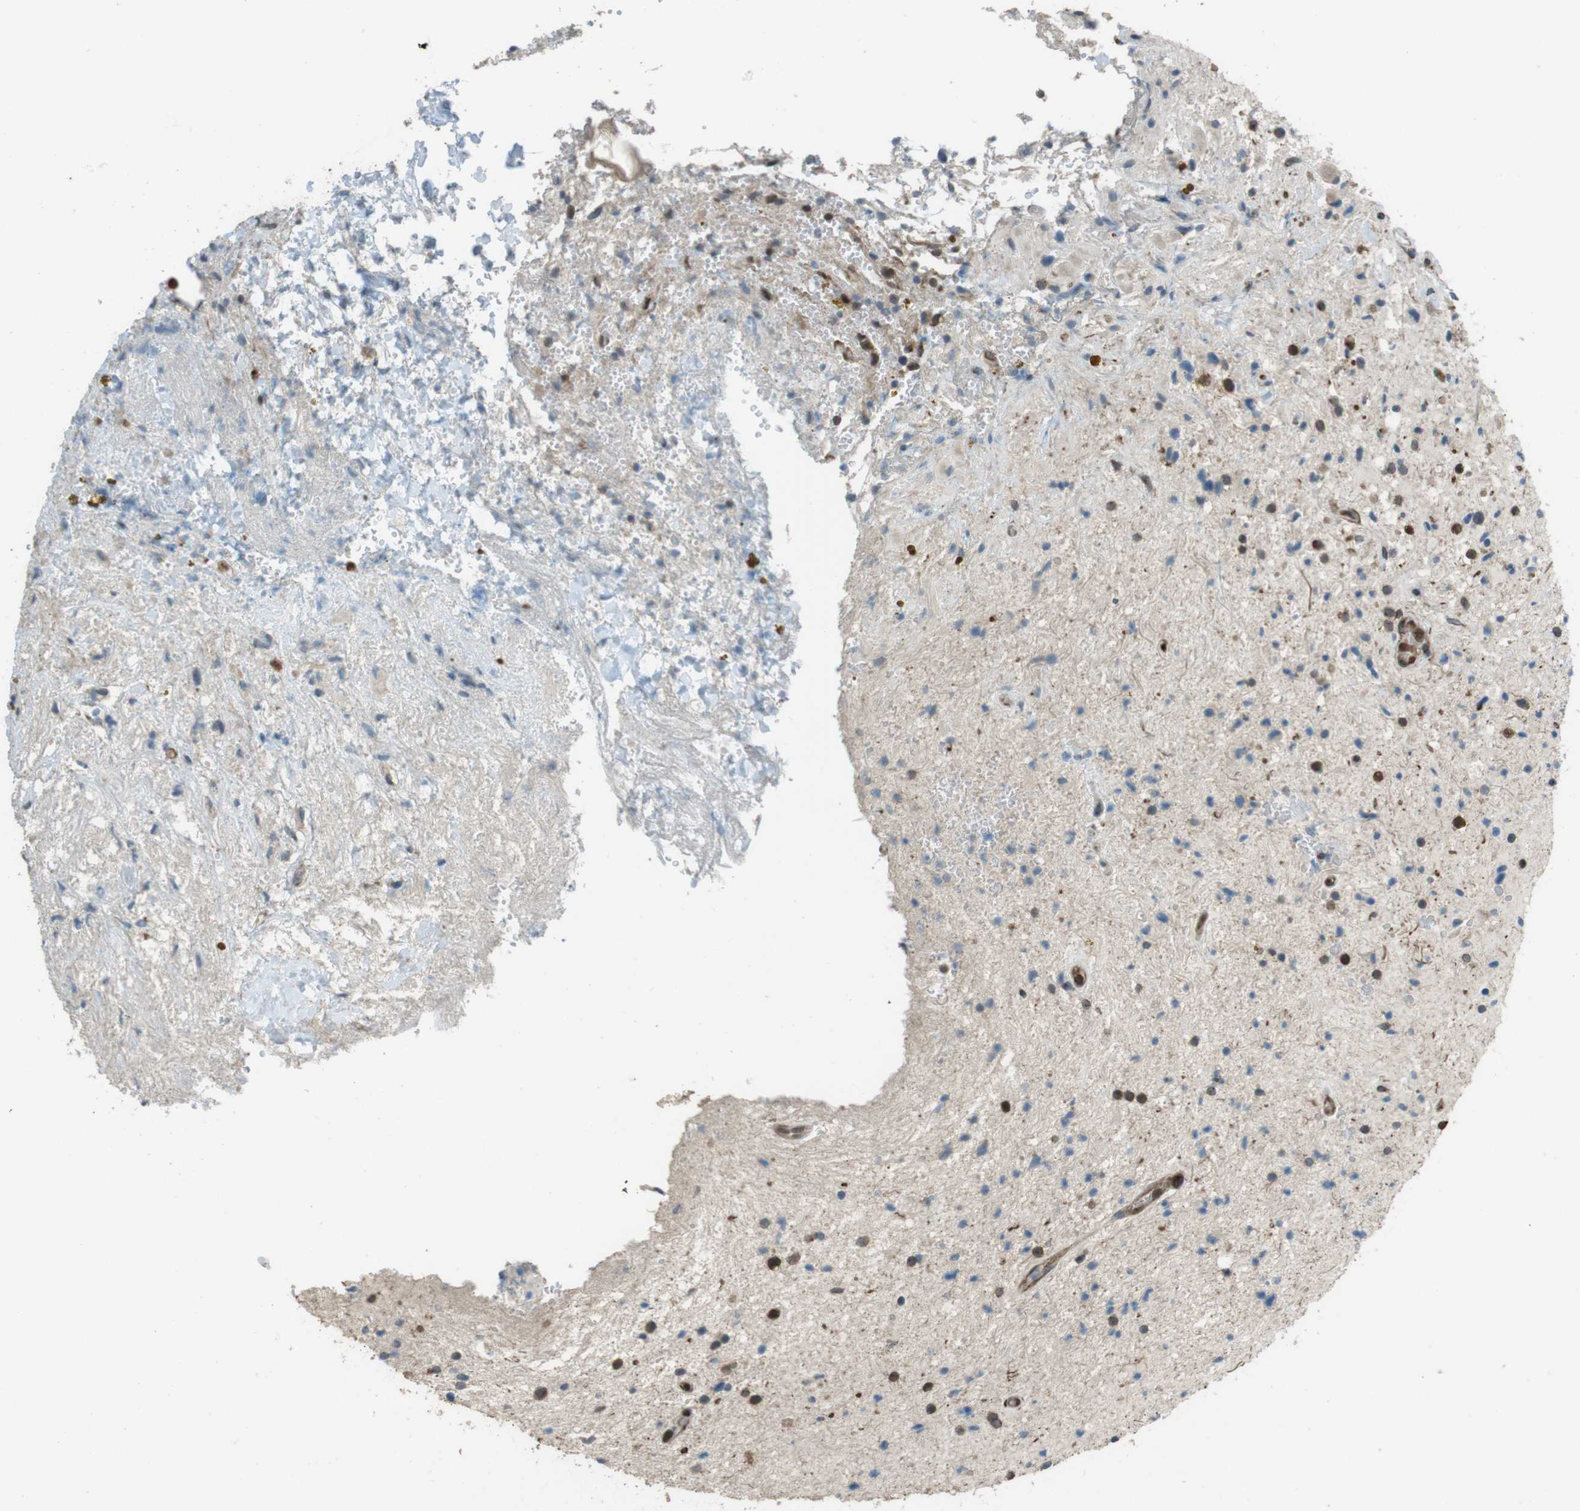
{"staining": {"intensity": "moderate", "quantity": "25%-75%", "location": "cytoplasmic/membranous,nuclear"}, "tissue": "glioma", "cell_type": "Tumor cells", "image_type": "cancer", "snomed": [{"axis": "morphology", "description": "Glioma, malignant, High grade"}, {"axis": "topography", "description": "Brain"}], "caption": "The micrograph reveals staining of malignant high-grade glioma, revealing moderate cytoplasmic/membranous and nuclear protein expression (brown color) within tumor cells.", "gene": "ZNF330", "patient": {"sex": "male", "age": 33}}